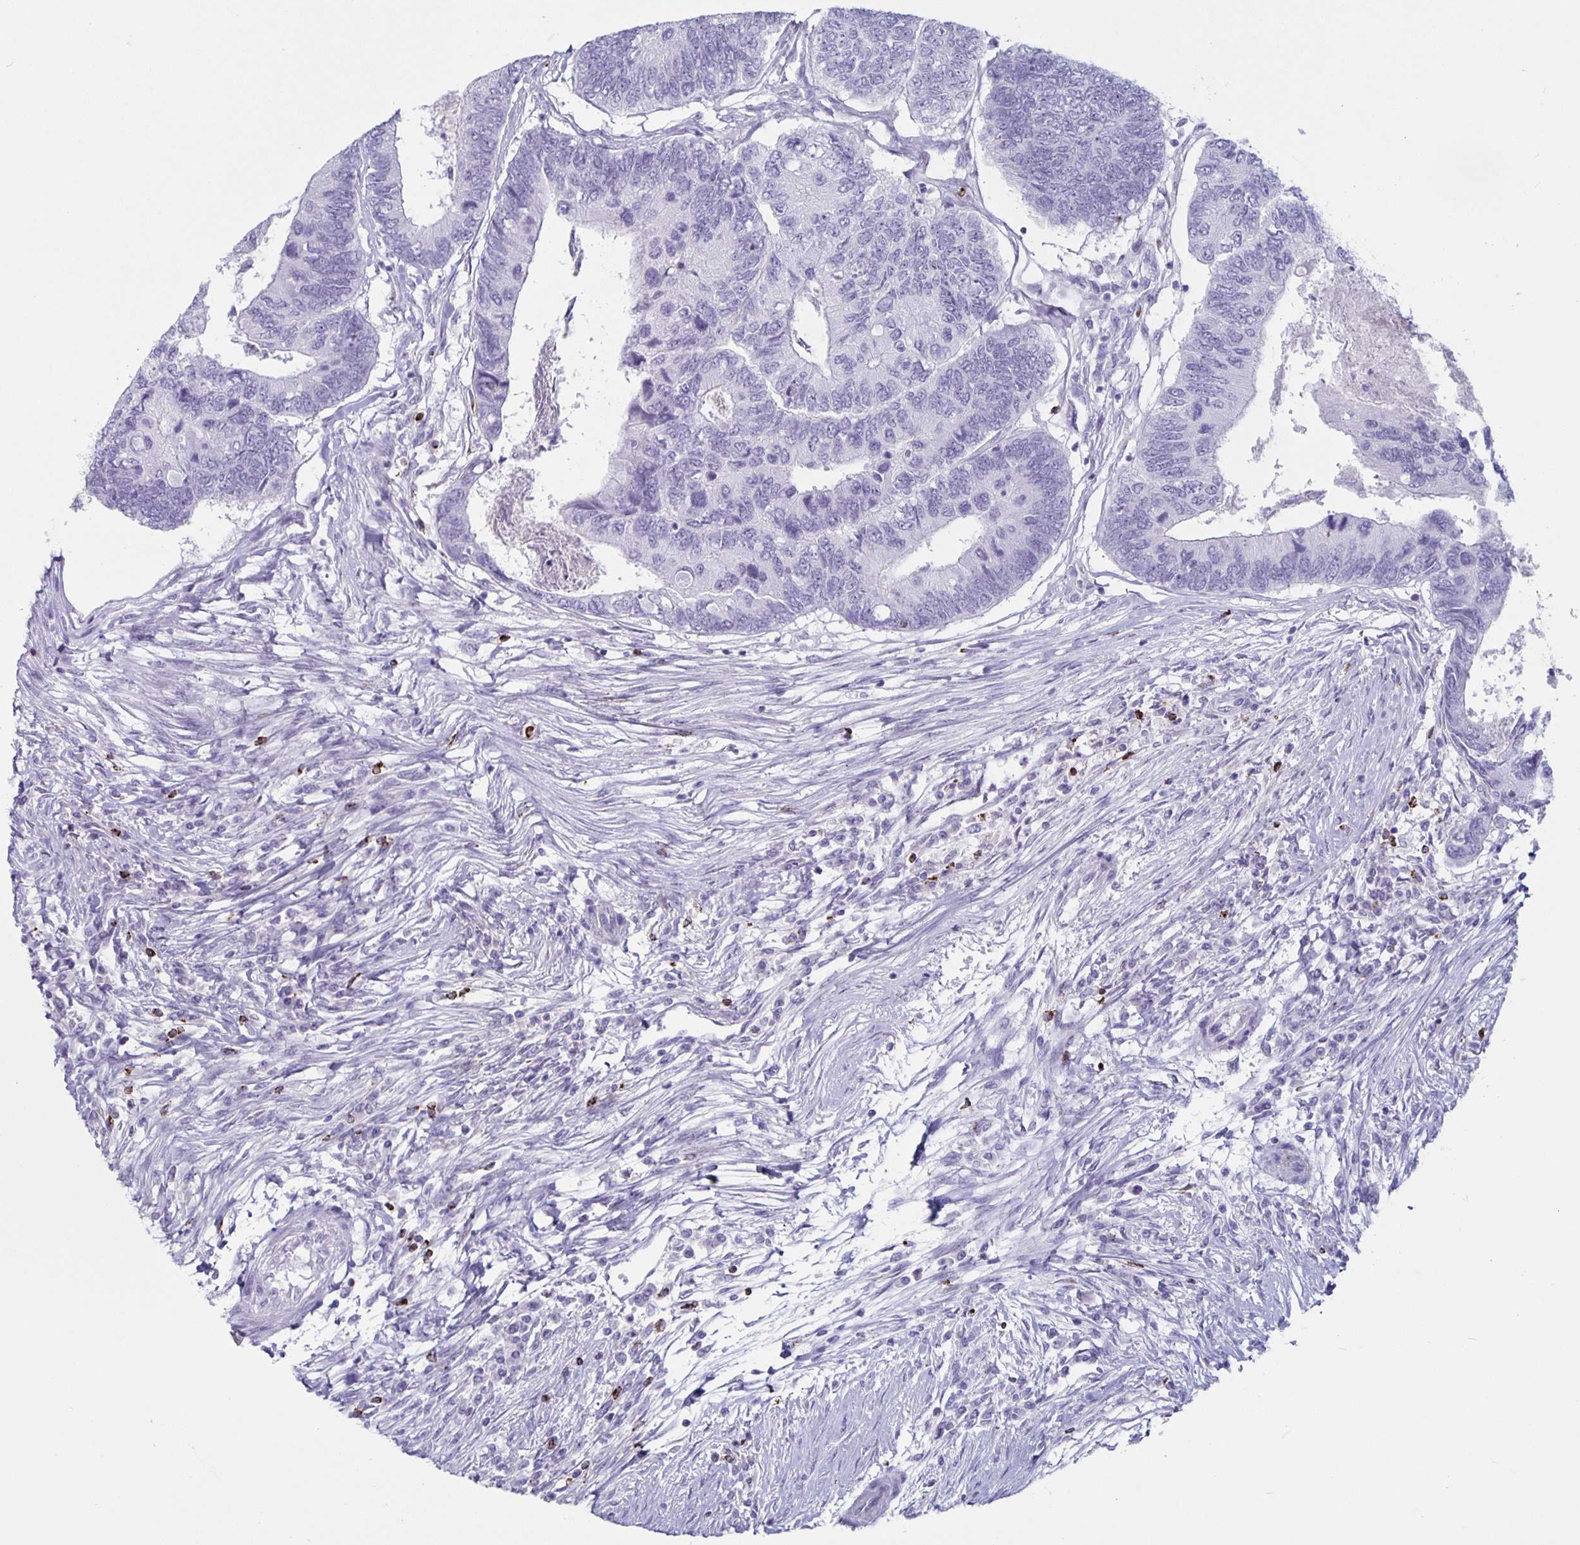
{"staining": {"intensity": "negative", "quantity": "none", "location": "none"}, "tissue": "colorectal cancer", "cell_type": "Tumor cells", "image_type": "cancer", "snomed": [{"axis": "morphology", "description": "Adenocarcinoma, NOS"}, {"axis": "topography", "description": "Colon"}], "caption": "Immunohistochemical staining of human colorectal cancer reveals no significant expression in tumor cells. The staining is performed using DAB brown chromogen with nuclei counter-stained in using hematoxylin.", "gene": "GZMK", "patient": {"sex": "female", "age": 67}}